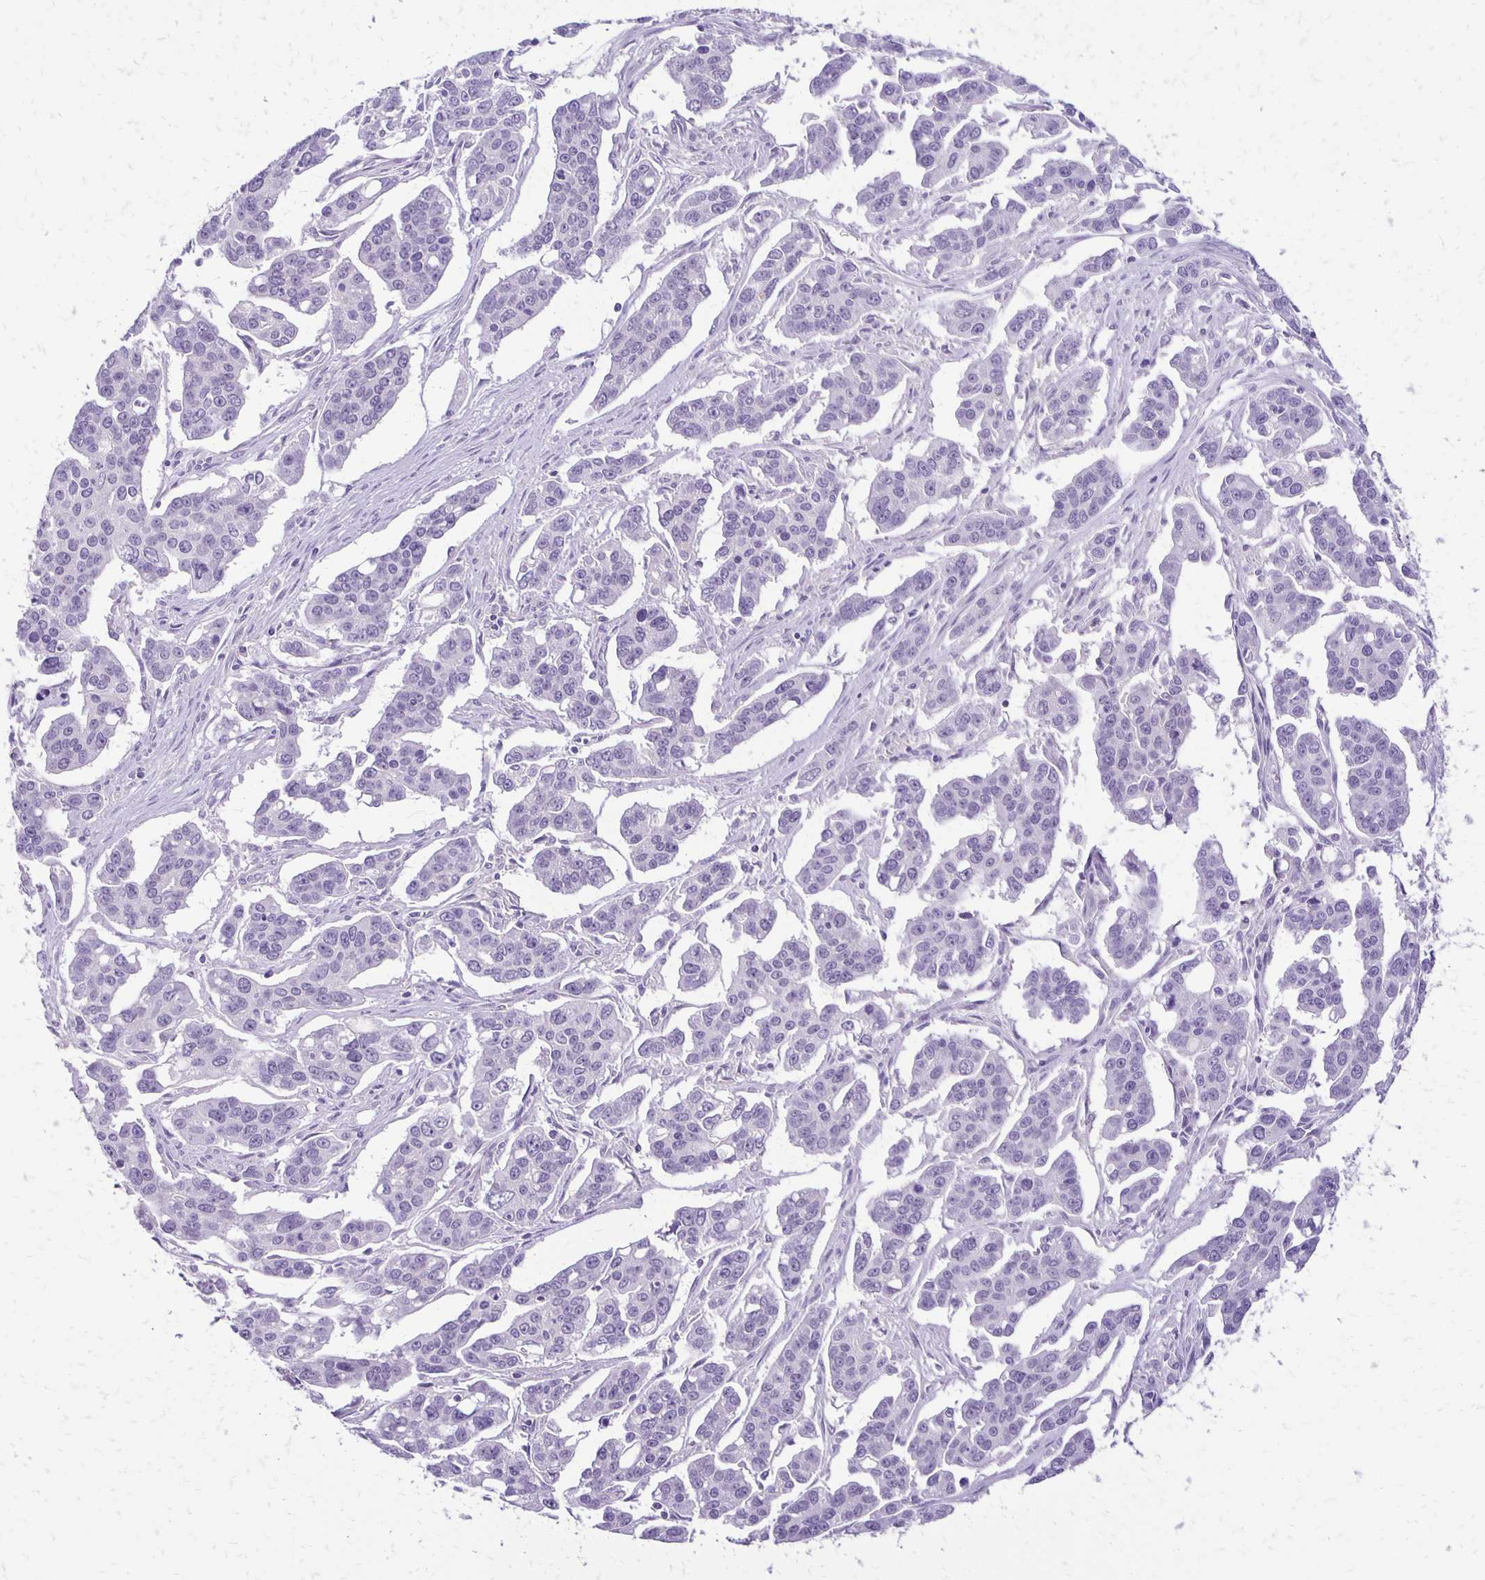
{"staining": {"intensity": "negative", "quantity": "none", "location": "none"}, "tissue": "ovarian cancer", "cell_type": "Tumor cells", "image_type": "cancer", "snomed": [{"axis": "morphology", "description": "Carcinoma, endometroid"}, {"axis": "topography", "description": "Ovary"}], "caption": "The photomicrograph exhibits no staining of tumor cells in endometroid carcinoma (ovarian).", "gene": "ANKRD45", "patient": {"sex": "female", "age": 78}}